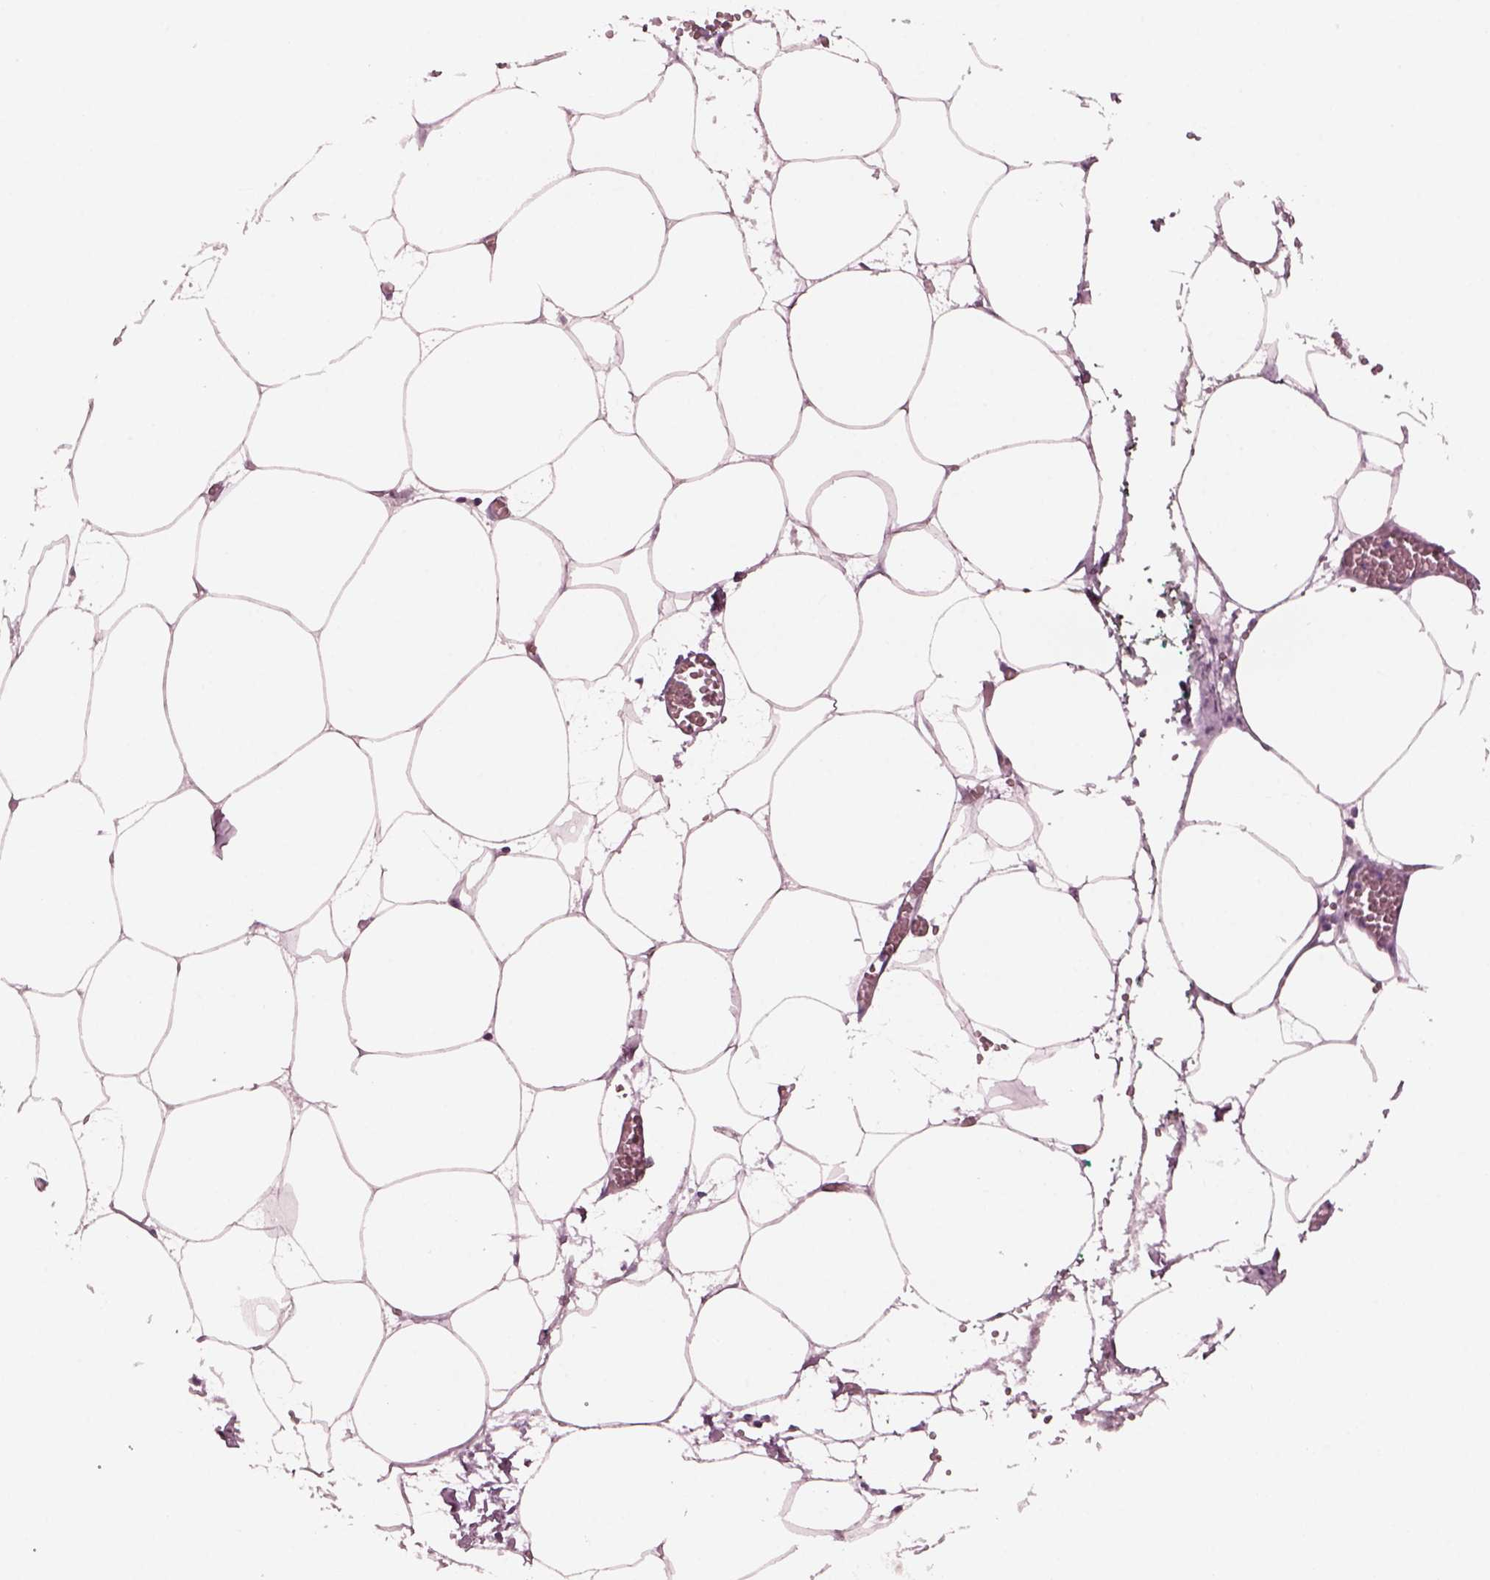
{"staining": {"intensity": "negative", "quantity": "none", "location": "none"}, "tissue": "adipose tissue", "cell_type": "Adipocytes", "image_type": "normal", "snomed": [{"axis": "morphology", "description": "Normal tissue, NOS"}, {"axis": "topography", "description": "Adipose tissue"}, {"axis": "topography", "description": "Pancreas"}, {"axis": "topography", "description": "Peripheral nerve tissue"}], "caption": "IHC histopathology image of unremarkable adipose tissue stained for a protein (brown), which reveals no positivity in adipocytes. (Immunohistochemistry (ihc), brightfield microscopy, high magnification).", "gene": "CELSR3", "patient": {"sex": "female", "age": 58}}